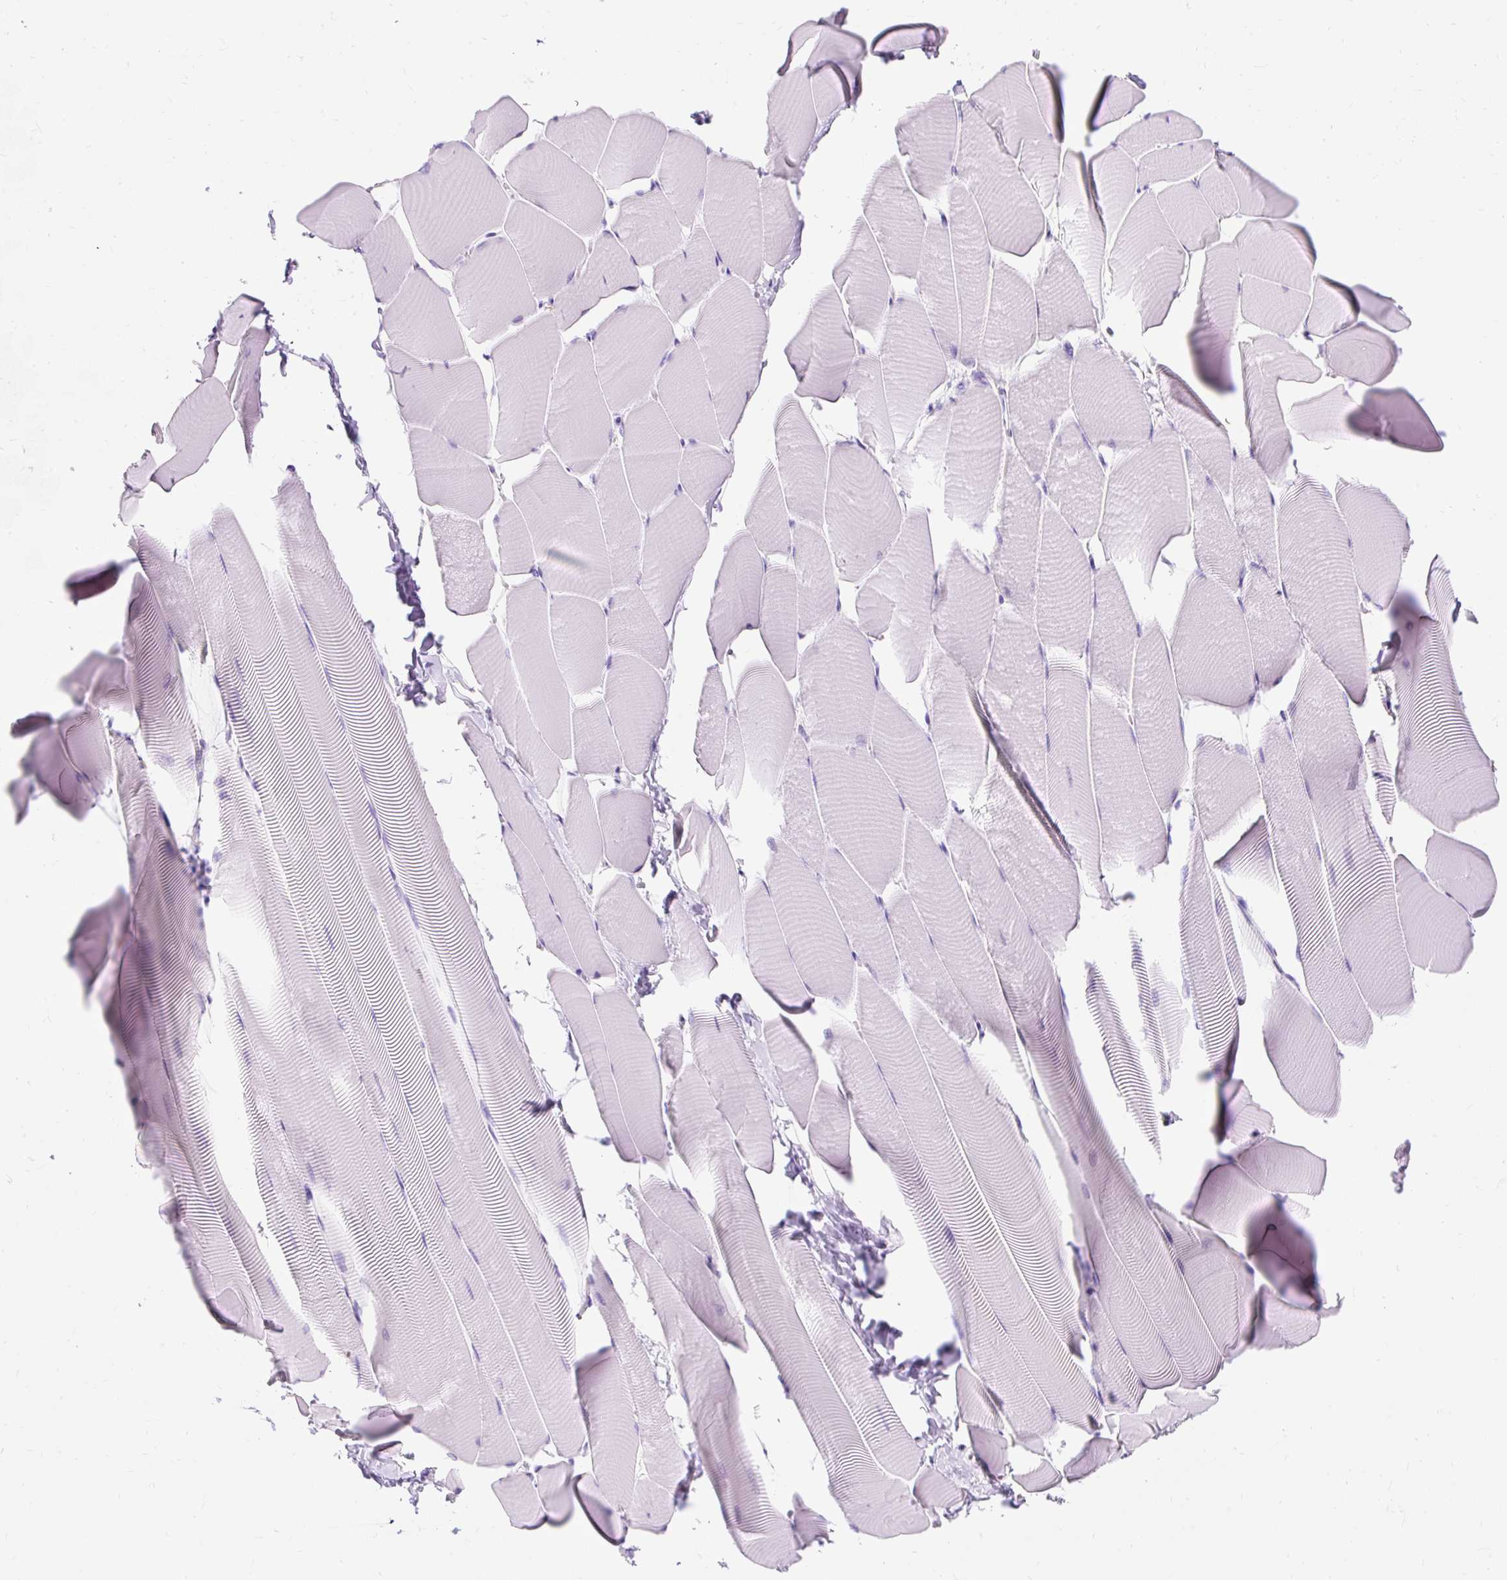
{"staining": {"intensity": "negative", "quantity": "none", "location": "none"}, "tissue": "skeletal muscle", "cell_type": "Myocytes", "image_type": "normal", "snomed": [{"axis": "morphology", "description": "Normal tissue, NOS"}, {"axis": "topography", "description": "Skeletal muscle"}], "caption": "This is an IHC image of normal skeletal muscle. There is no staining in myocytes.", "gene": "APOC2", "patient": {"sex": "male", "age": 25}}